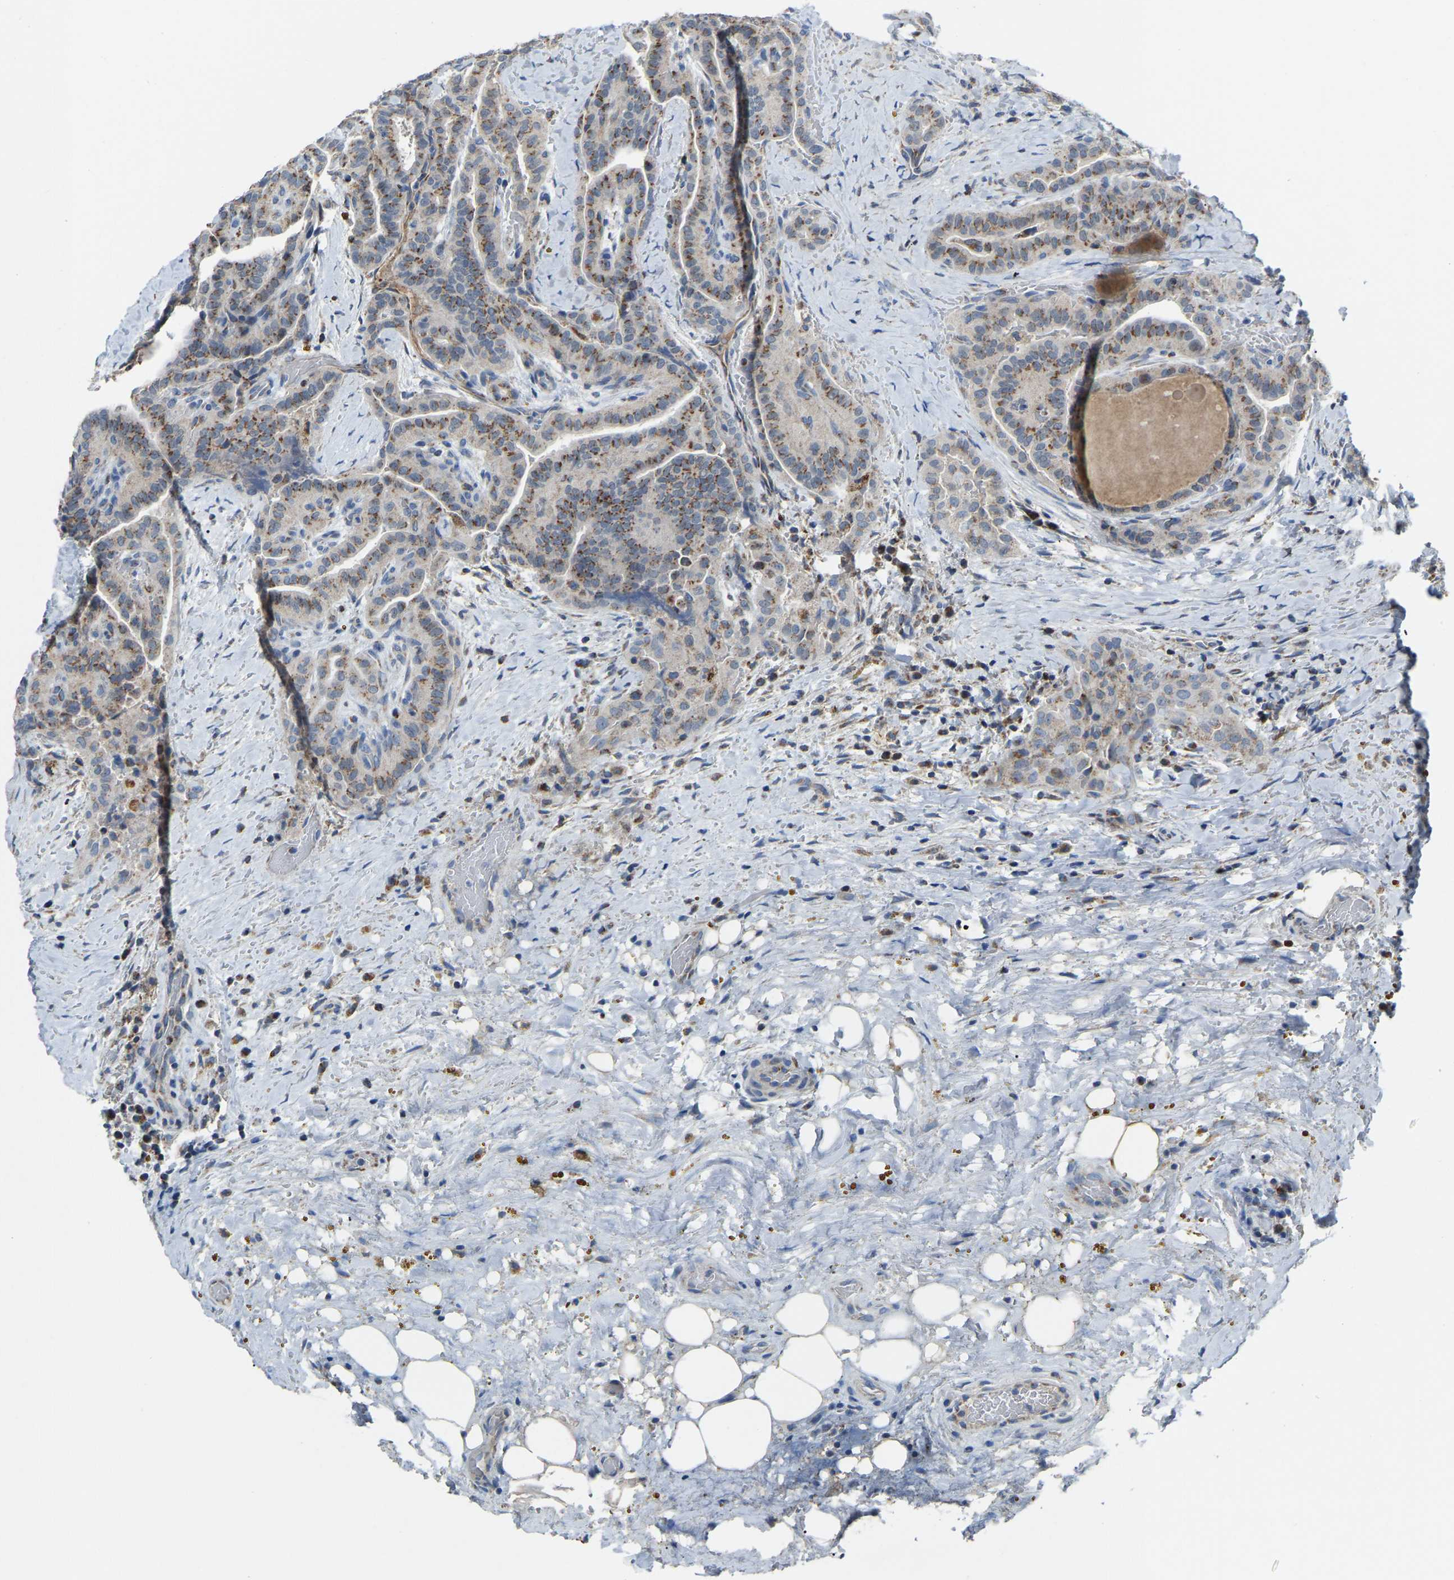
{"staining": {"intensity": "moderate", "quantity": ">75%", "location": "cytoplasmic/membranous"}, "tissue": "thyroid cancer", "cell_type": "Tumor cells", "image_type": "cancer", "snomed": [{"axis": "morphology", "description": "Papillary adenocarcinoma, NOS"}, {"axis": "topography", "description": "Thyroid gland"}], "caption": "Brown immunohistochemical staining in thyroid cancer demonstrates moderate cytoplasmic/membranous positivity in approximately >75% of tumor cells. Using DAB (brown) and hematoxylin (blue) stains, captured at high magnification using brightfield microscopy.", "gene": "CANT1", "patient": {"sex": "male", "age": 77}}